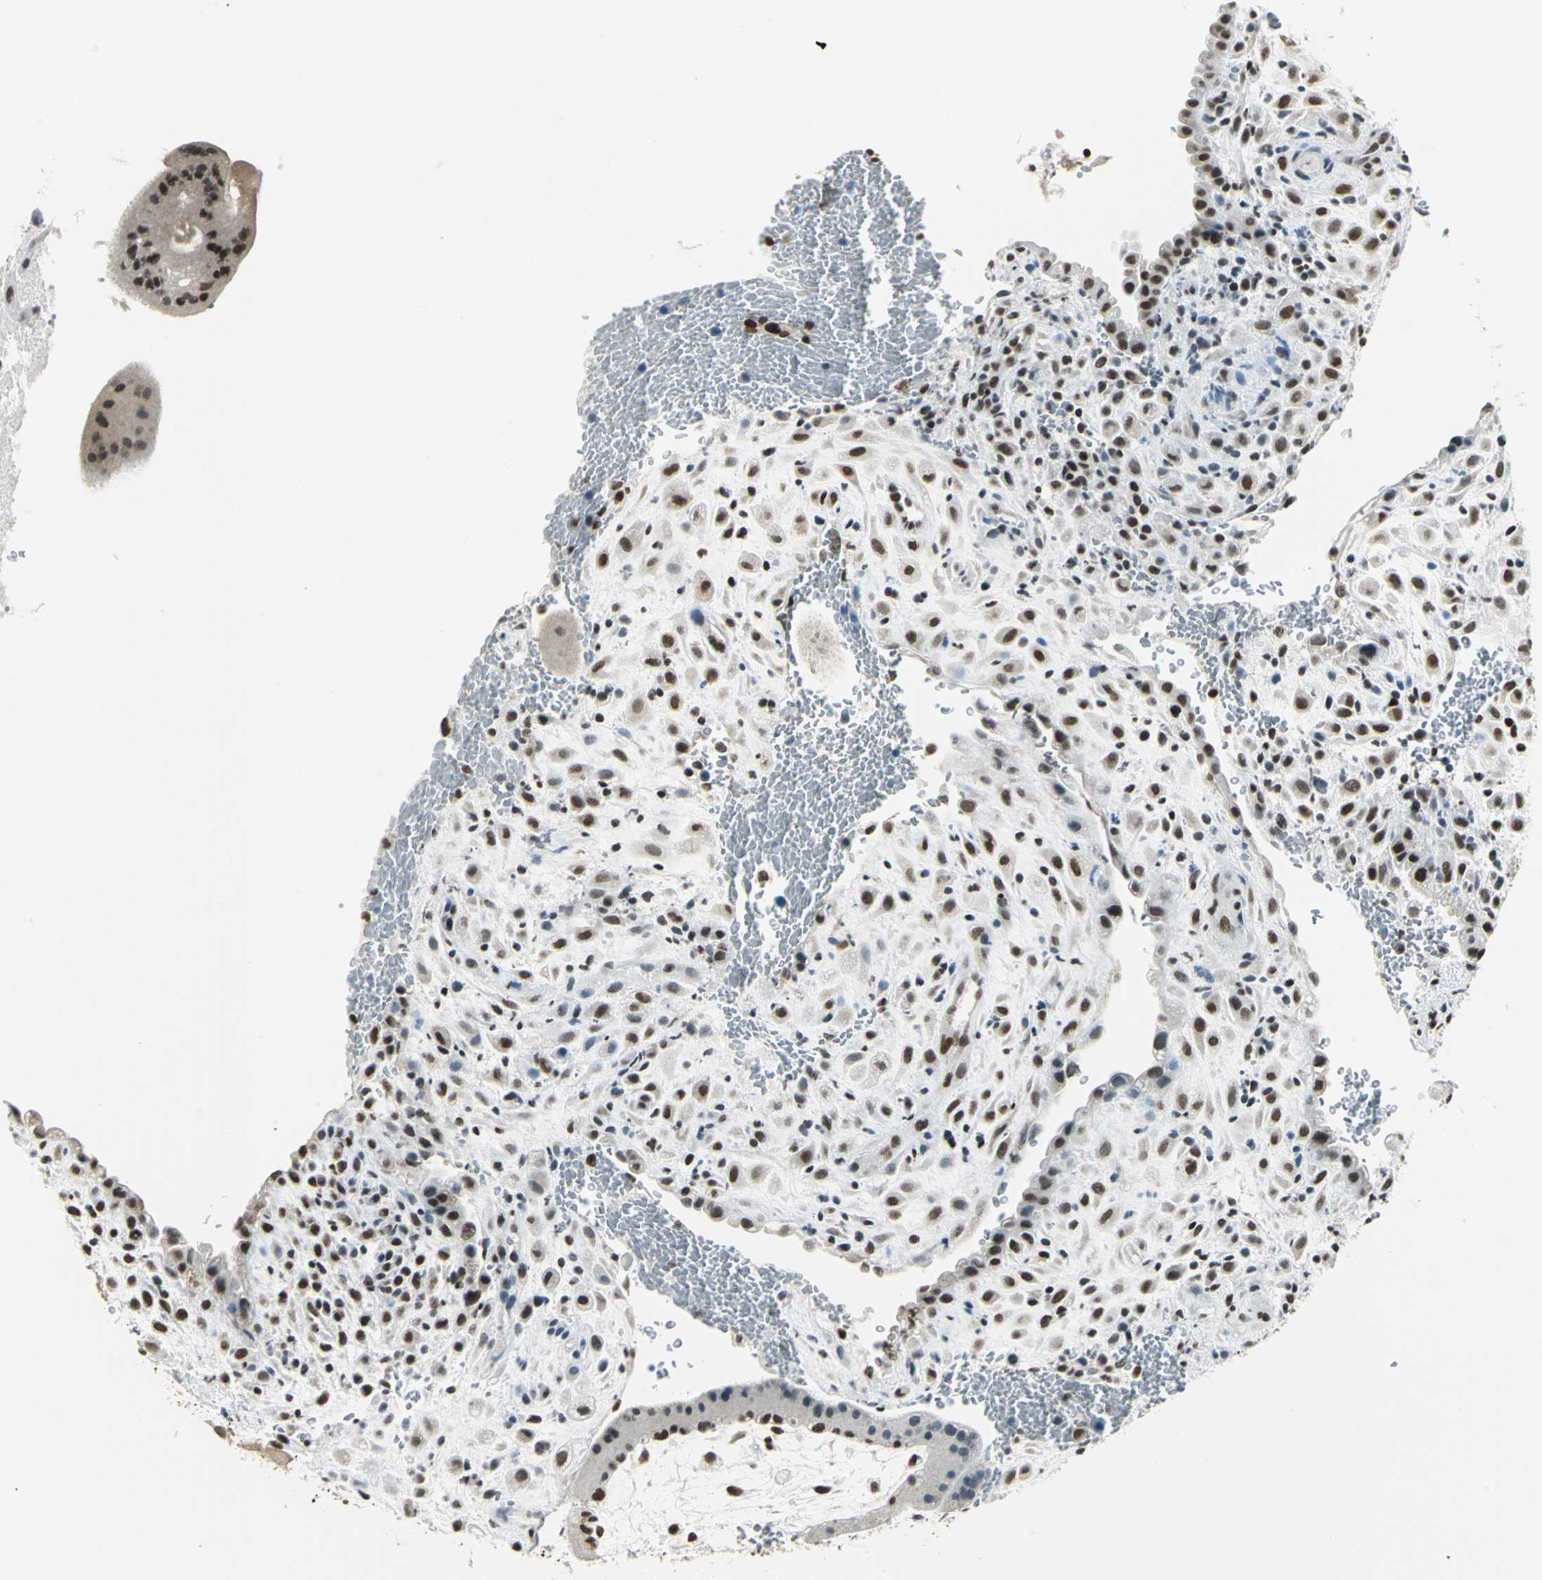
{"staining": {"intensity": "strong", "quantity": ">75%", "location": "nuclear"}, "tissue": "placenta", "cell_type": "Decidual cells", "image_type": "normal", "snomed": [{"axis": "morphology", "description": "Normal tissue, NOS"}, {"axis": "topography", "description": "Placenta"}], "caption": "IHC photomicrograph of benign placenta: placenta stained using immunohistochemistry displays high levels of strong protein expression localized specifically in the nuclear of decidual cells, appearing as a nuclear brown color.", "gene": "ADNP", "patient": {"sex": "female", "age": 35}}